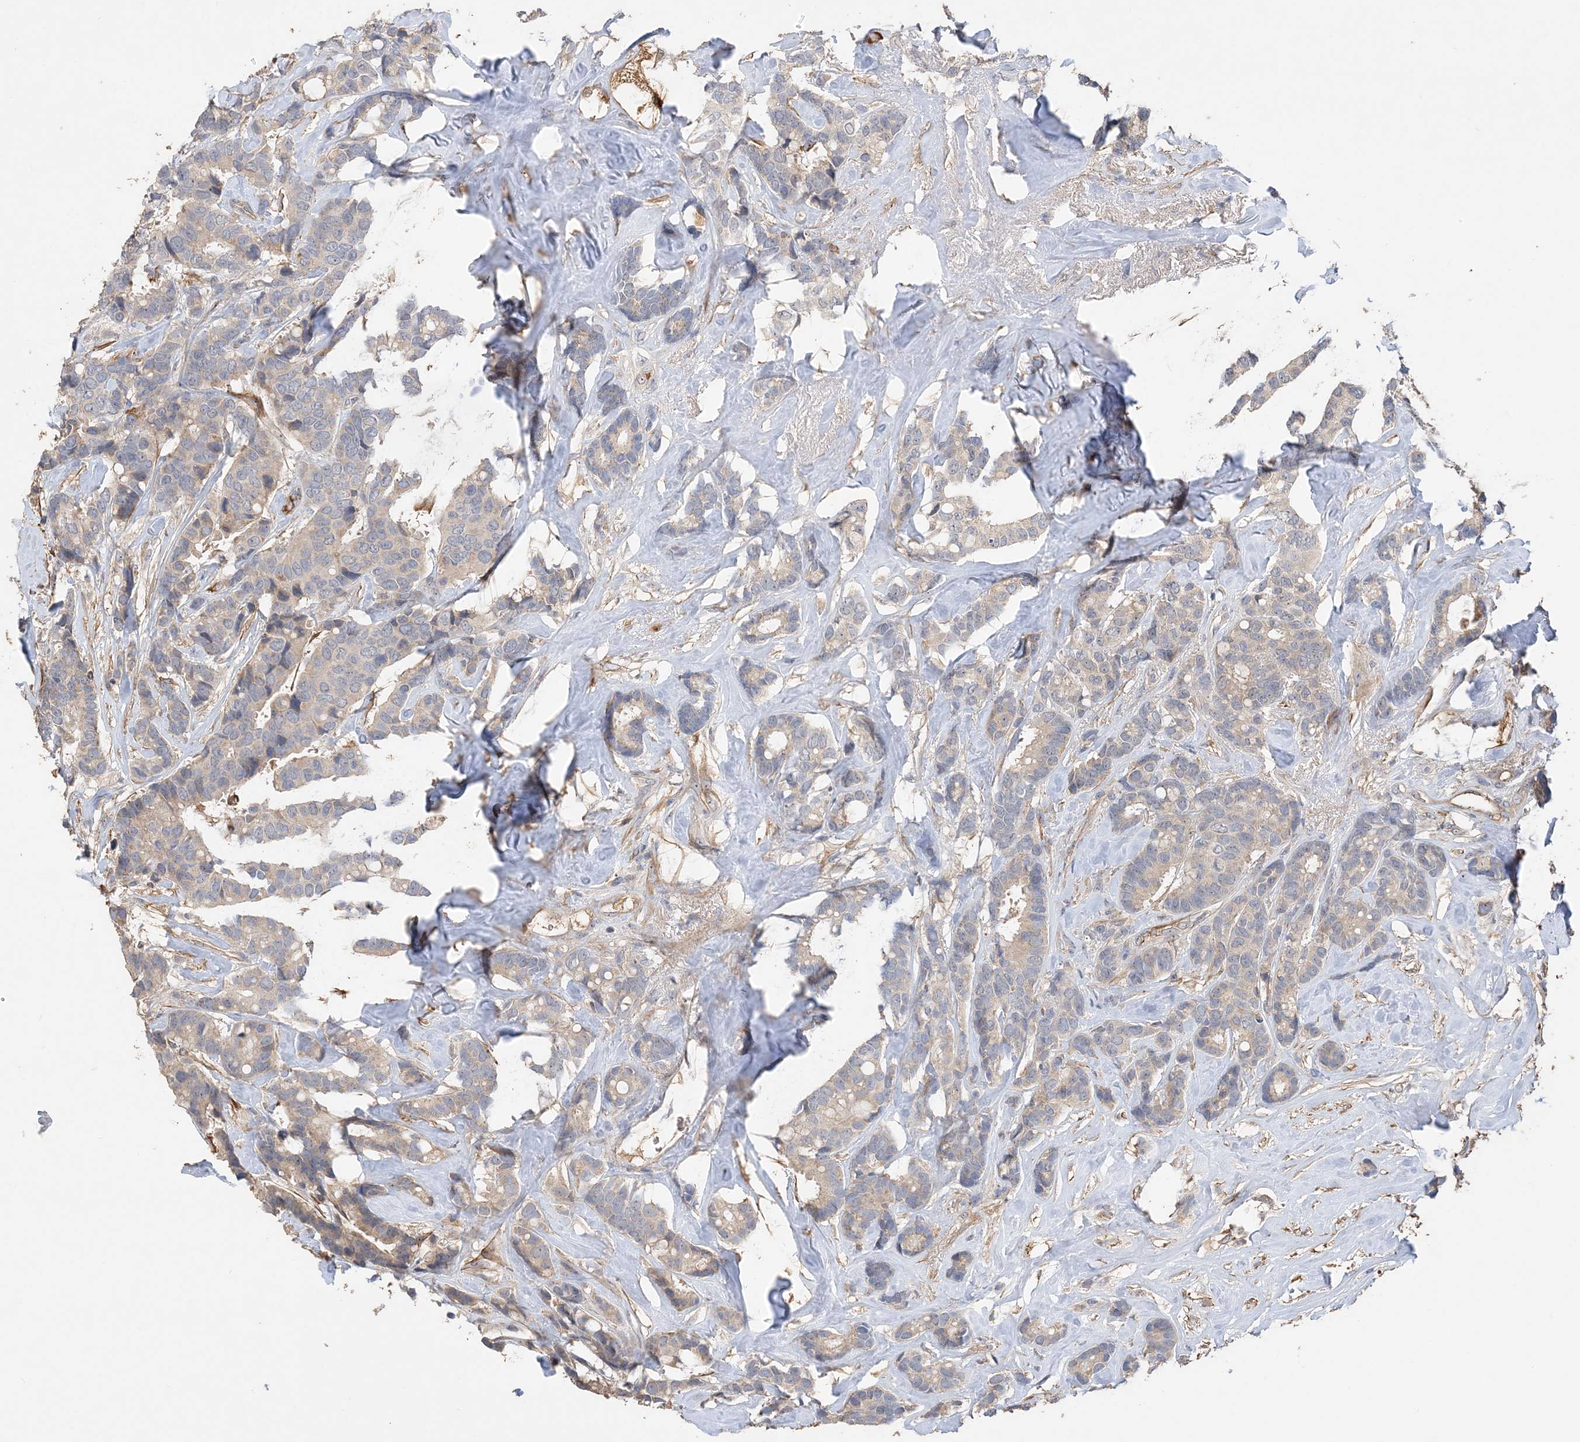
{"staining": {"intensity": "weak", "quantity": "<25%", "location": "cytoplasmic/membranous"}, "tissue": "breast cancer", "cell_type": "Tumor cells", "image_type": "cancer", "snomed": [{"axis": "morphology", "description": "Duct carcinoma"}, {"axis": "topography", "description": "Breast"}], "caption": "A high-resolution micrograph shows IHC staining of breast cancer (intraductal carcinoma), which exhibits no significant positivity in tumor cells.", "gene": "GRINA", "patient": {"sex": "female", "age": 40}}